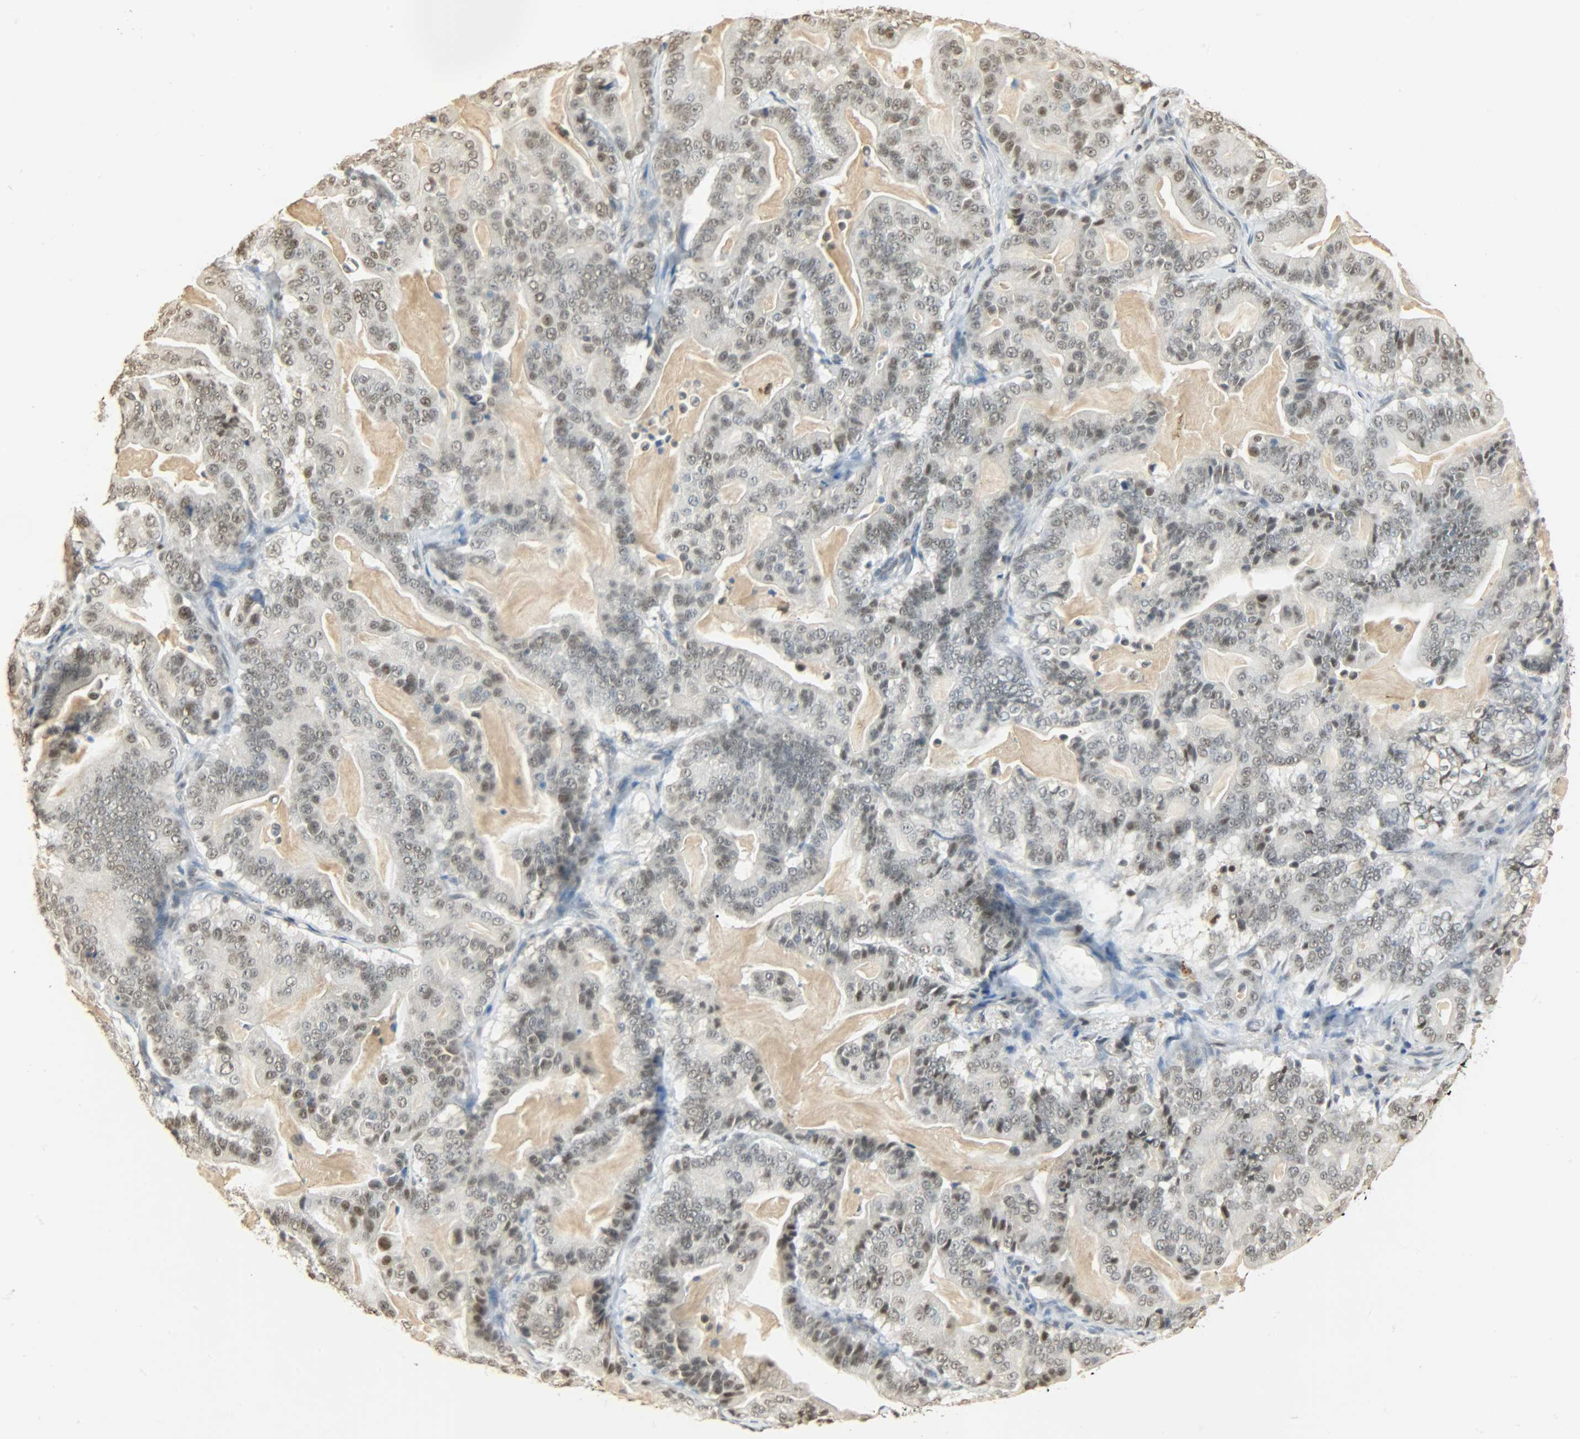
{"staining": {"intensity": "weak", "quantity": ">75%", "location": "nuclear"}, "tissue": "pancreatic cancer", "cell_type": "Tumor cells", "image_type": "cancer", "snomed": [{"axis": "morphology", "description": "Adenocarcinoma, NOS"}, {"axis": "topography", "description": "Pancreas"}], "caption": "An immunohistochemistry (IHC) photomicrograph of neoplastic tissue is shown. Protein staining in brown labels weak nuclear positivity in pancreatic cancer (adenocarcinoma) within tumor cells.", "gene": "NGFR", "patient": {"sex": "male", "age": 63}}